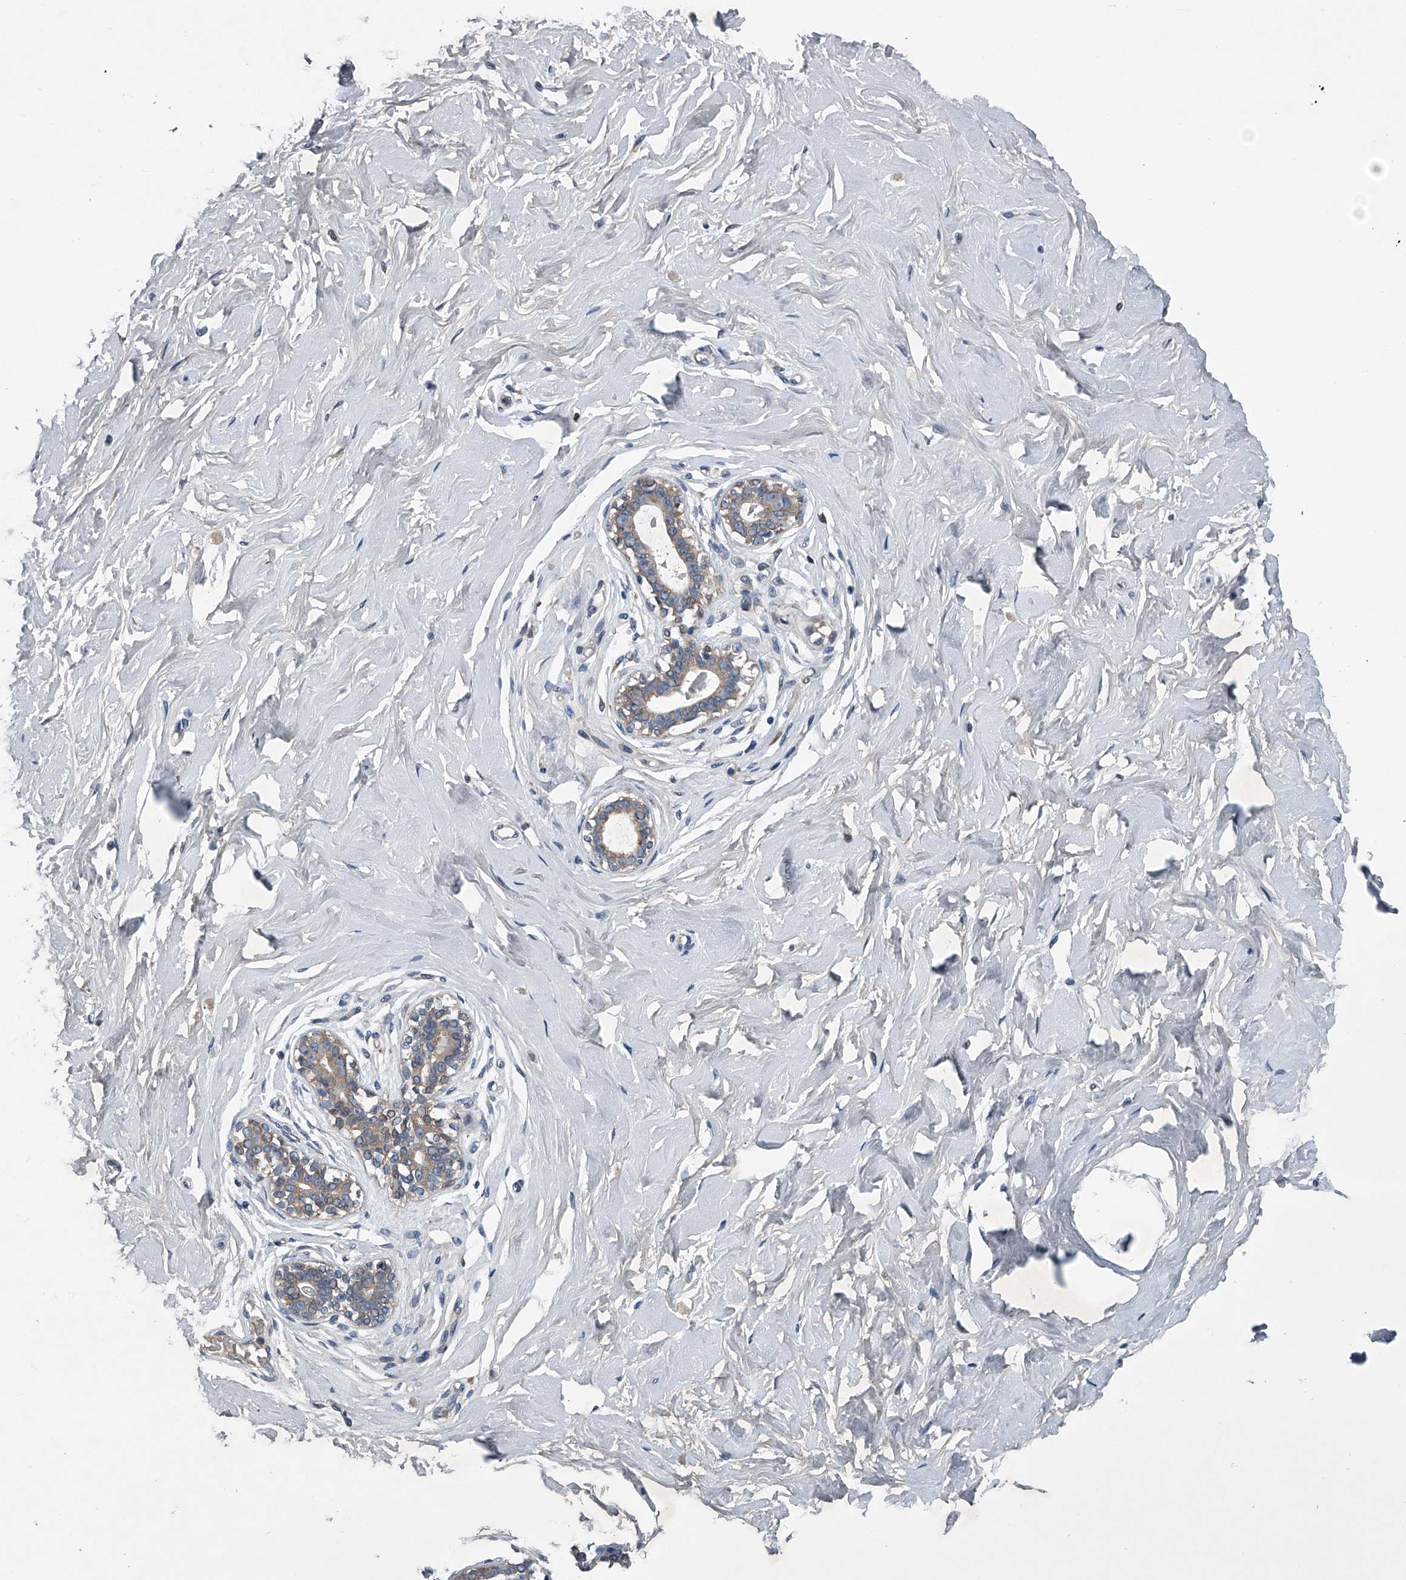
{"staining": {"intensity": "weak", "quantity": "<25%", "location": "cytoplasmic/membranous"}, "tissue": "breast", "cell_type": "Adipocytes", "image_type": "normal", "snomed": [{"axis": "morphology", "description": "Normal tissue, NOS"}, {"axis": "morphology", "description": "Adenoma, NOS"}, {"axis": "topography", "description": "Breast"}], "caption": "Human breast stained for a protein using immunohistochemistry reveals no expression in adipocytes.", "gene": "ABCG1", "patient": {"sex": "female", "age": 23}}